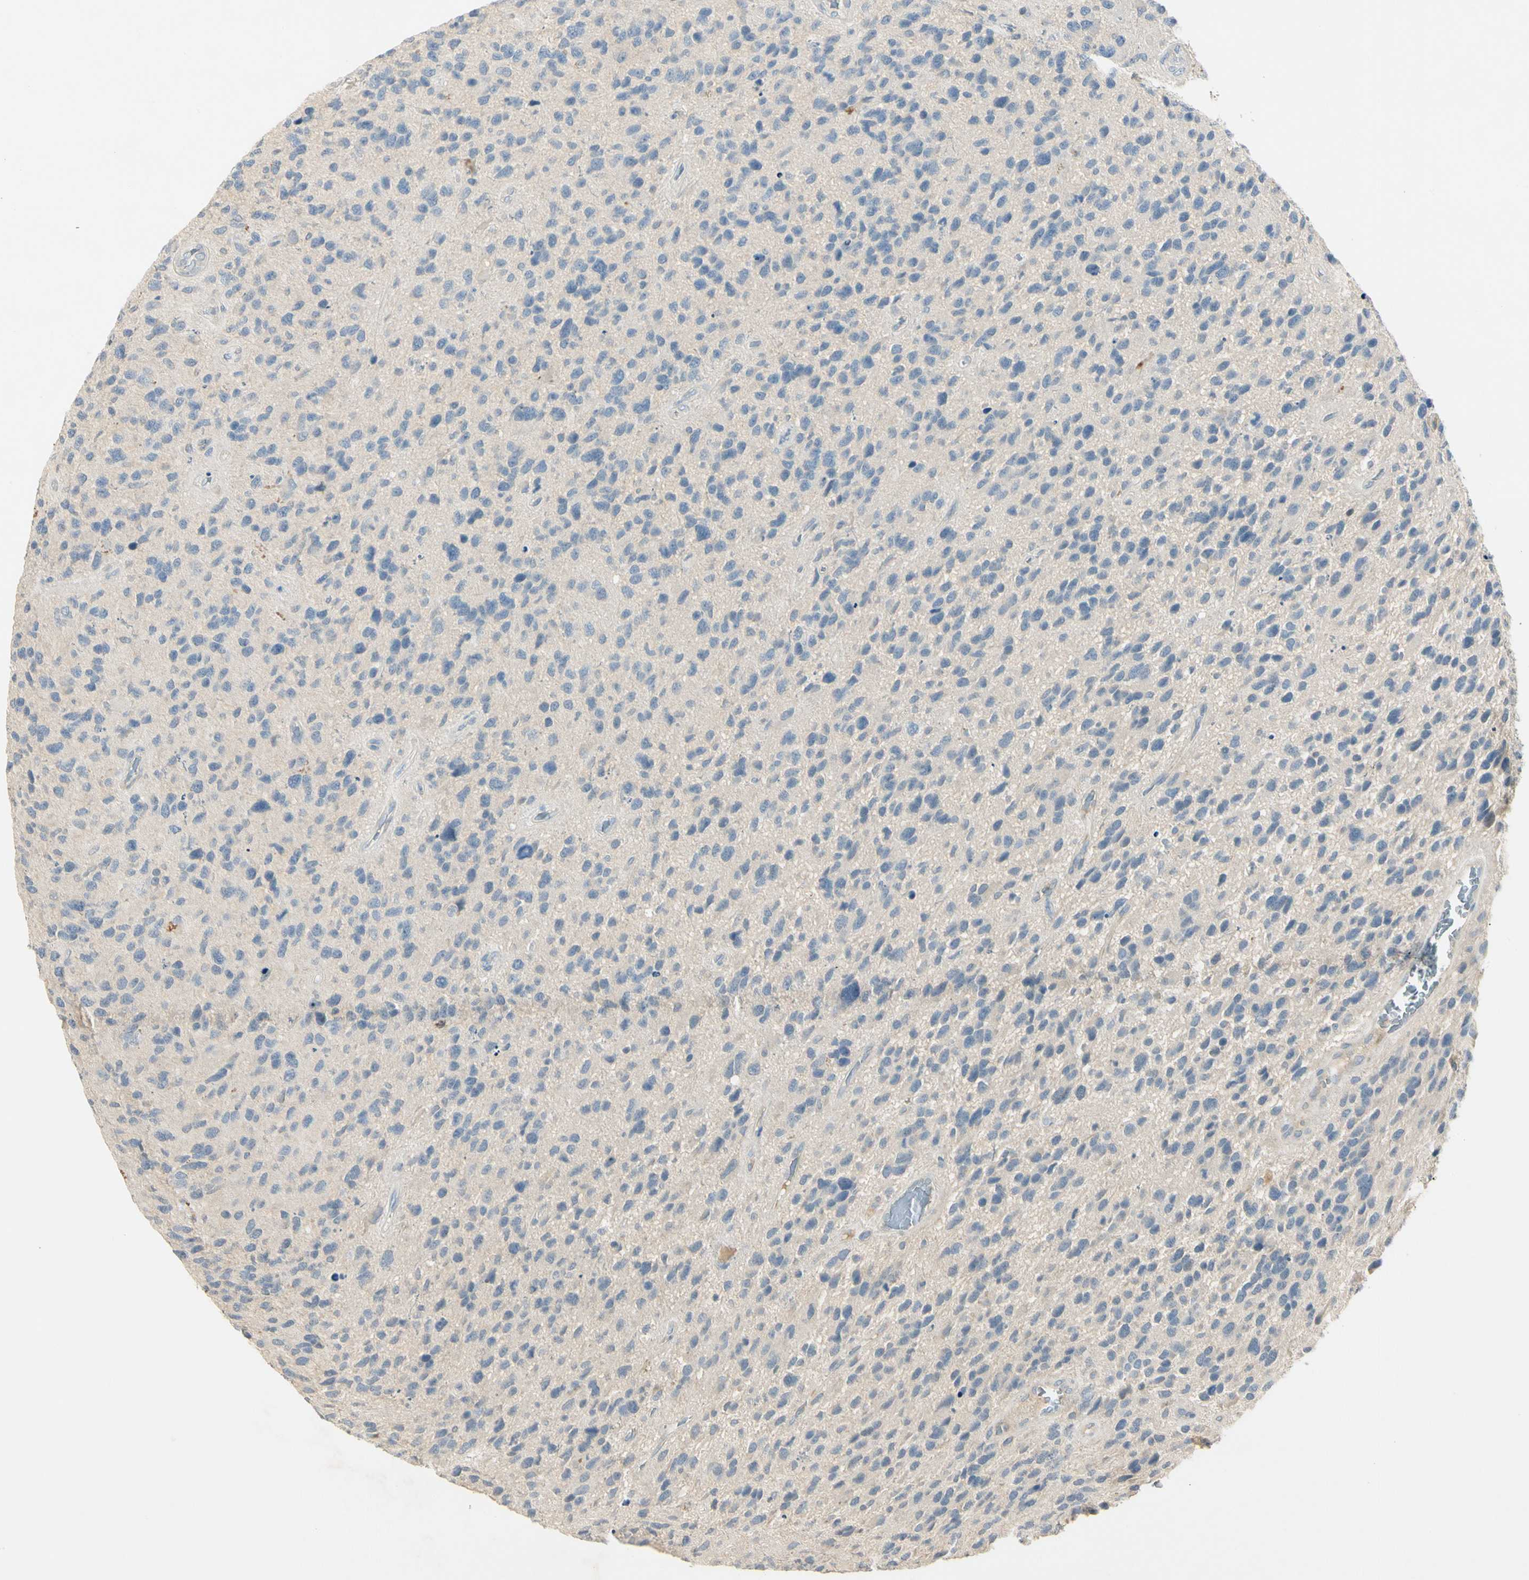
{"staining": {"intensity": "negative", "quantity": "none", "location": "none"}, "tissue": "glioma", "cell_type": "Tumor cells", "image_type": "cancer", "snomed": [{"axis": "morphology", "description": "Glioma, malignant, High grade"}, {"axis": "topography", "description": "Brain"}], "caption": "Human glioma stained for a protein using immunohistochemistry exhibits no staining in tumor cells.", "gene": "PRSS21", "patient": {"sex": "female", "age": 58}}